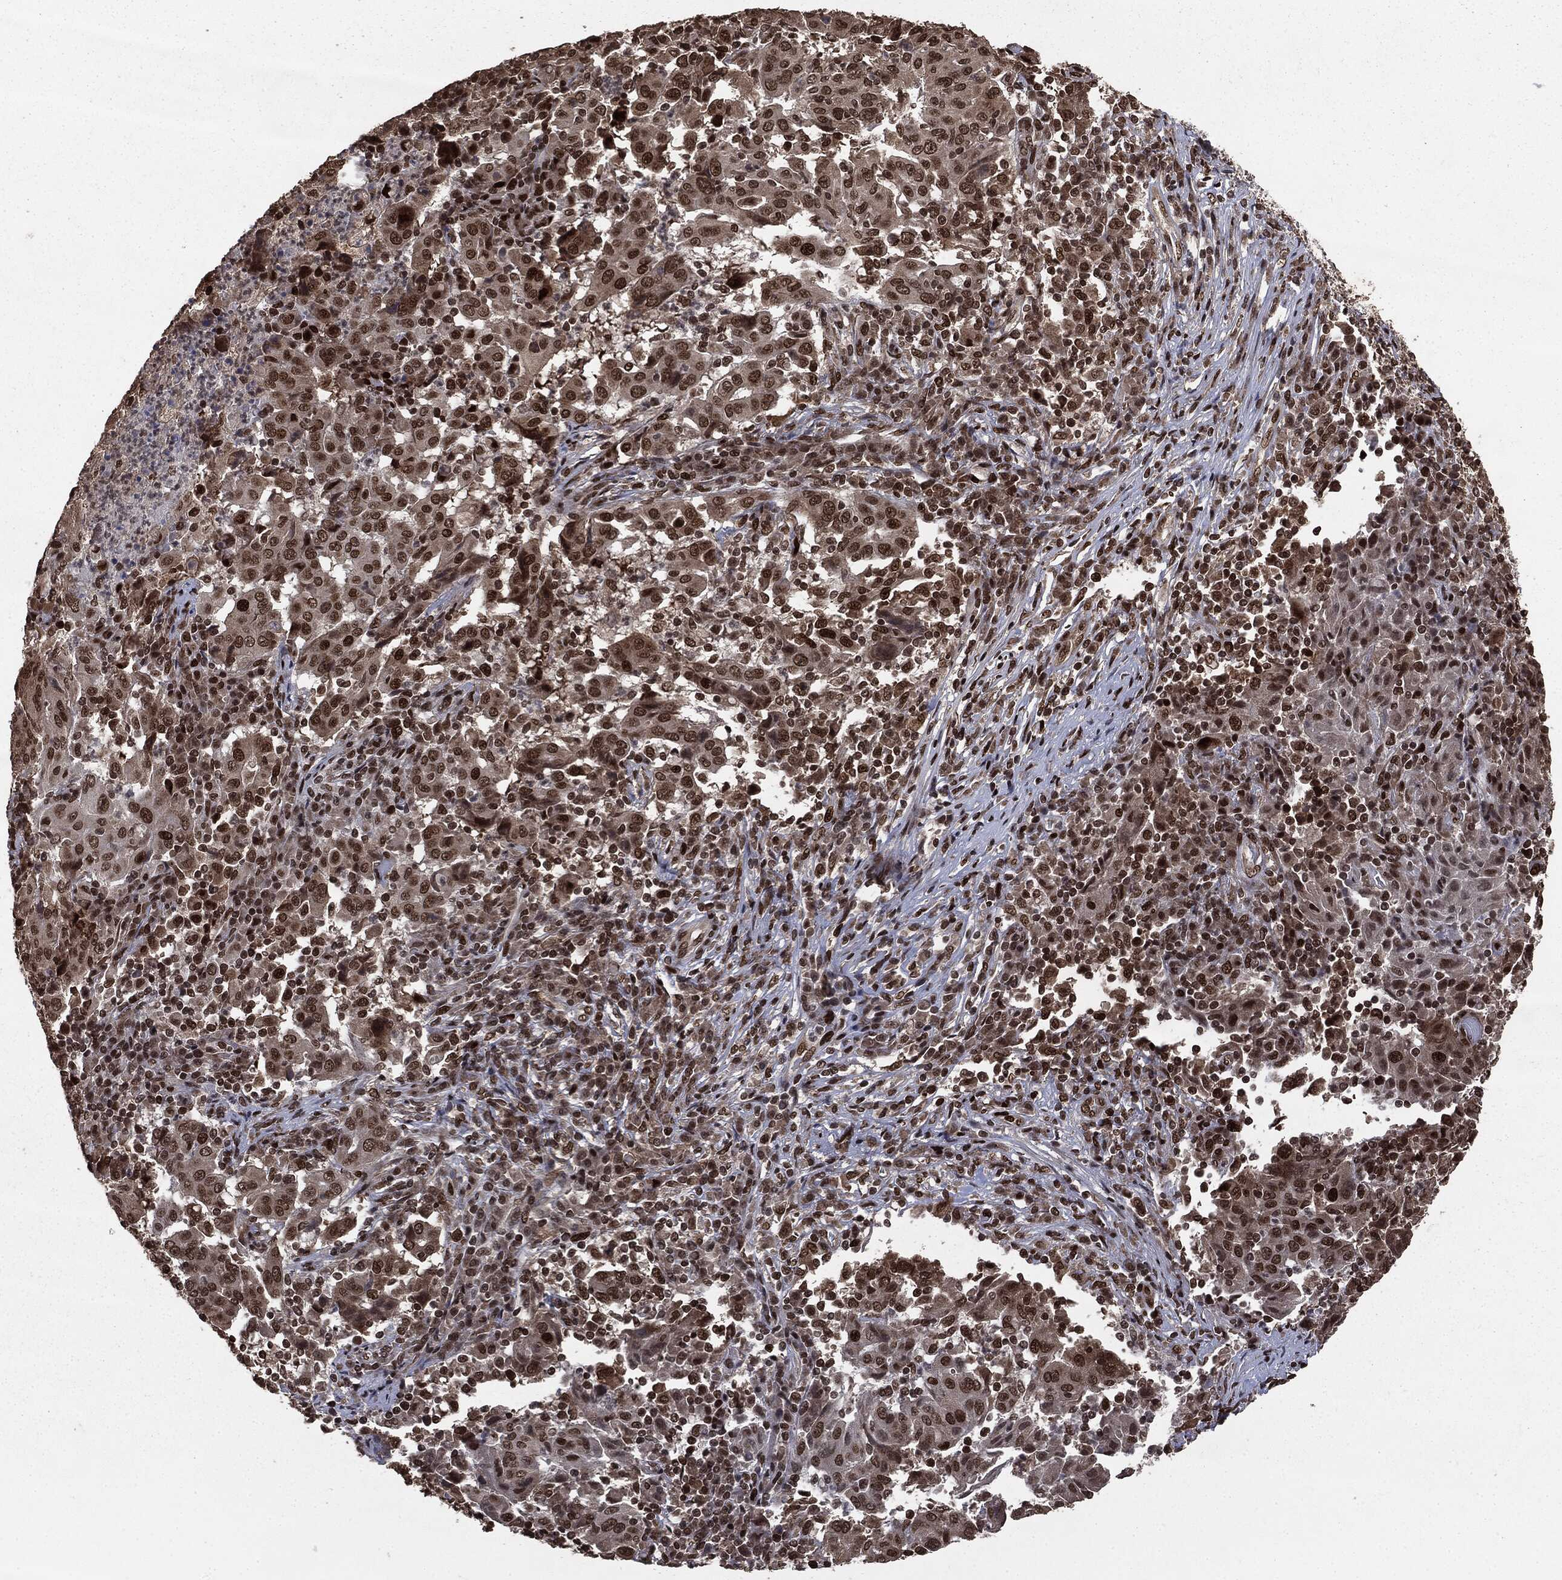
{"staining": {"intensity": "strong", "quantity": ">75%", "location": "nuclear"}, "tissue": "pancreatic cancer", "cell_type": "Tumor cells", "image_type": "cancer", "snomed": [{"axis": "morphology", "description": "Adenocarcinoma, NOS"}, {"axis": "topography", "description": "Pancreas"}], "caption": "A photomicrograph showing strong nuclear positivity in approximately >75% of tumor cells in pancreatic cancer, as visualized by brown immunohistochemical staining.", "gene": "DVL2", "patient": {"sex": "male", "age": 63}}